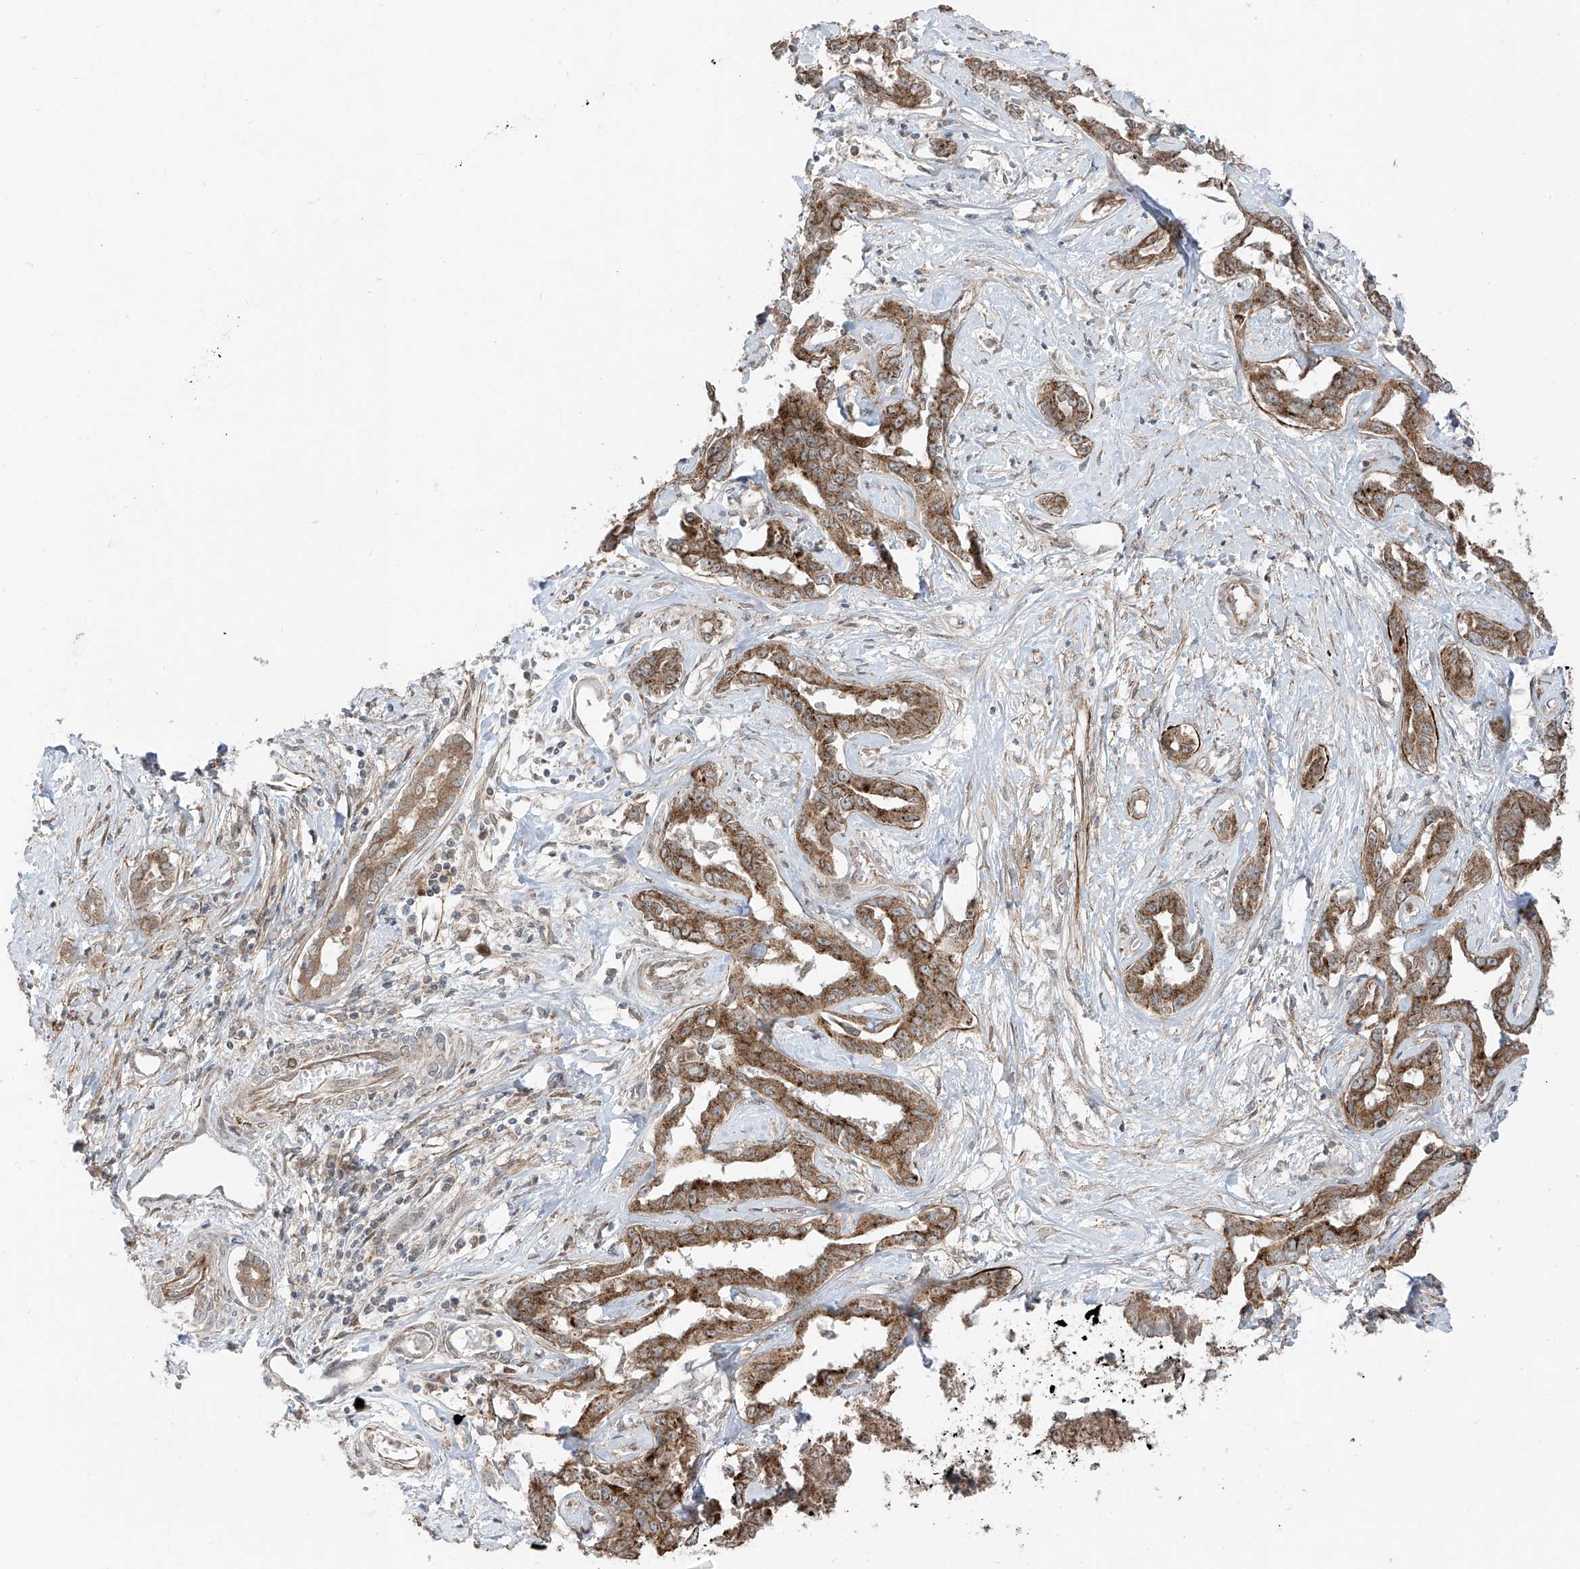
{"staining": {"intensity": "moderate", "quantity": ">75%", "location": "cytoplasmic/membranous"}, "tissue": "liver cancer", "cell_type": "Tumor cells", "image_type": "cancer", "snomed": [{"axis": "morphology", "description": "Cholangiocarcinoma"}, {"axis": "topography", "description": "Liver"}], "caption": "The histopathology image exhibits a brown stain indicating the presence of a protein in the cytoplasmic/membranous of tumor cells in cholangiocarcinoma (liver).", "gene": "PDE11A", "patient": {"sex": "male", "age": 59}}